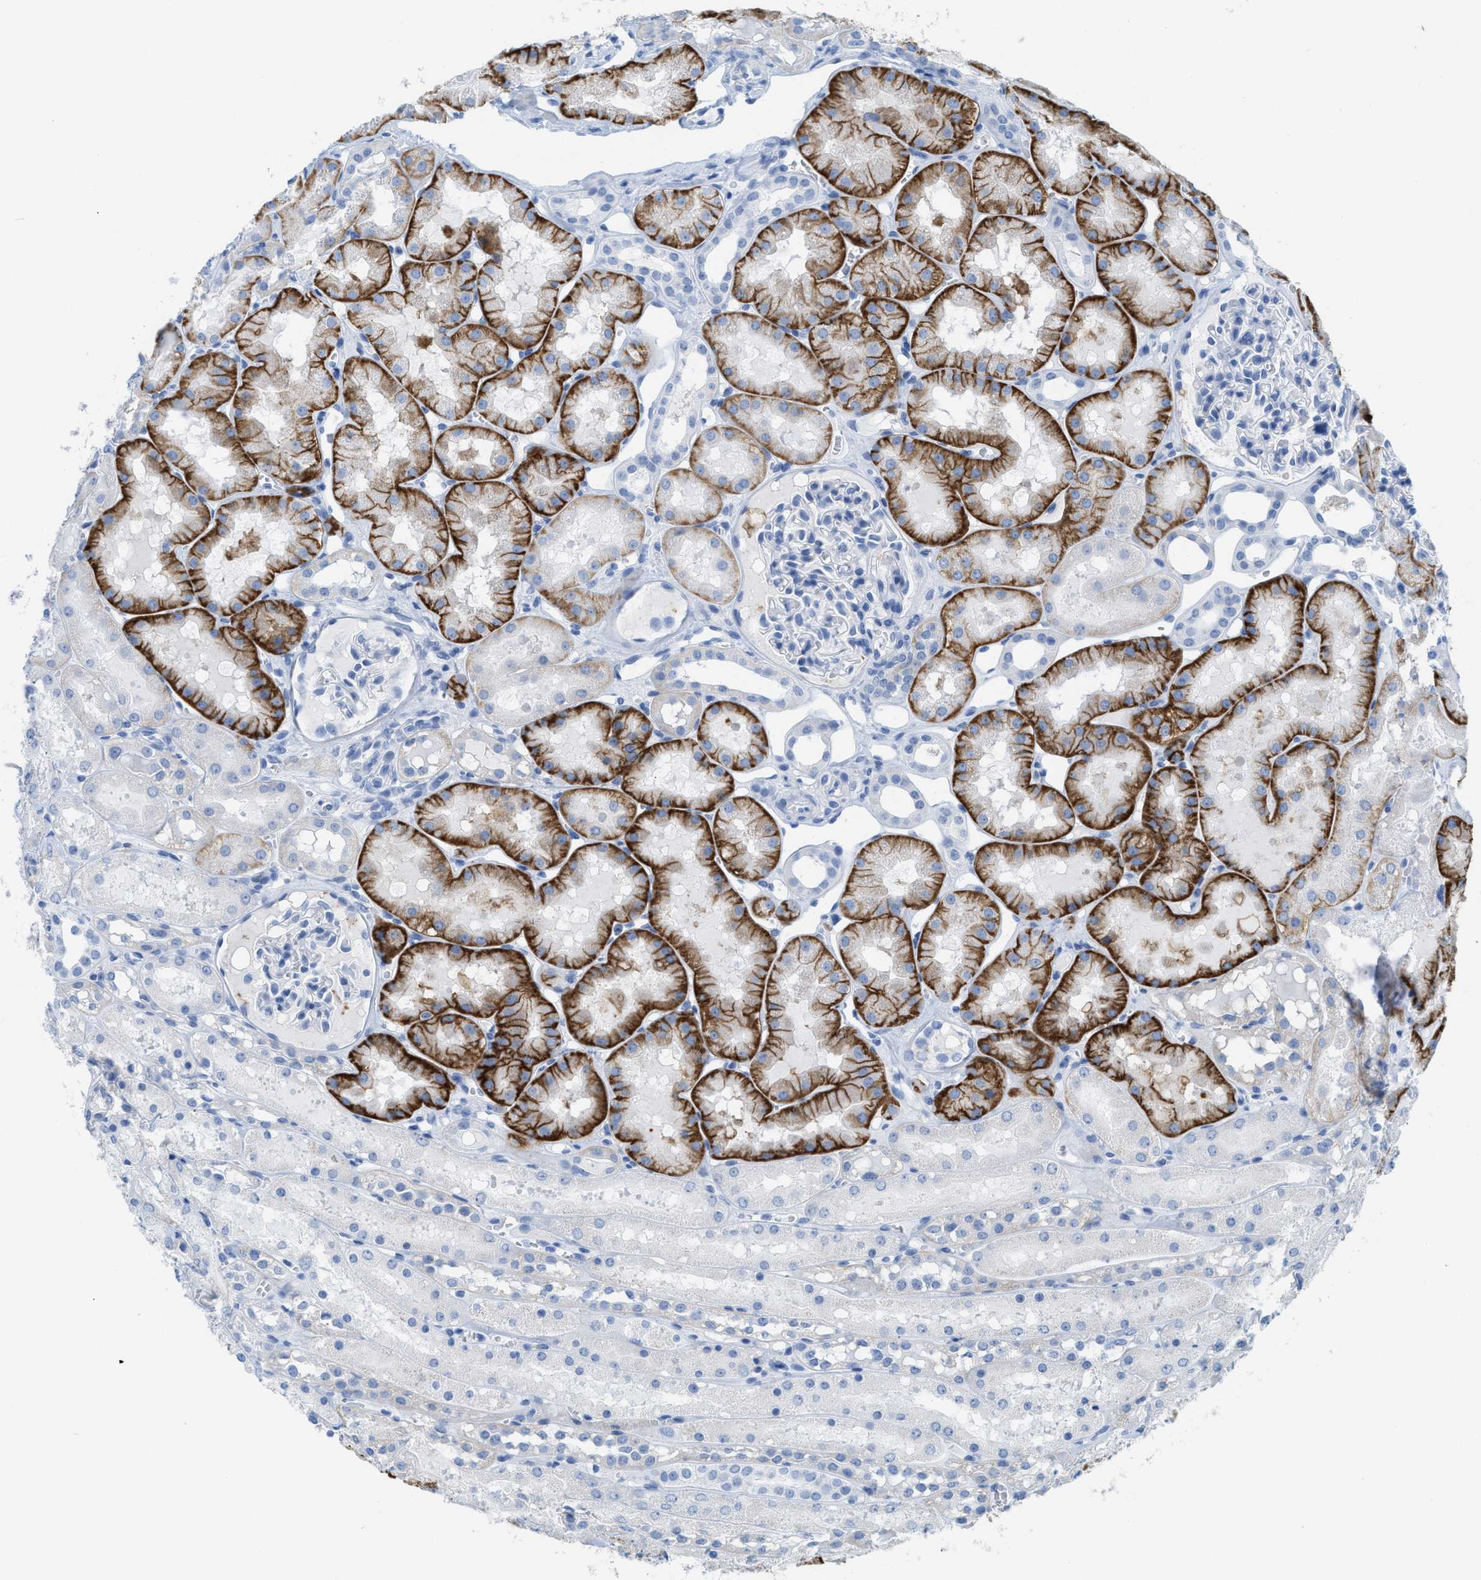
{"staining": {"intensity": "negative", "quantity": "none", "location": "none"}, "tissue": "kidney", "cell_type": "Cells in glomeruli", "image_type": "normal", "snomed": [{"axis": "morphology", "description": "Normal tissue, NOS"}, {"axis": "topography", "description": "Kidney"}, {"axis": "topography", "description": "Urinary bladder"}], "caption": "Immunohistochemical staining of unremarkable kidney demonstrates no significant positivity in cells in glomeruli.", "gene": "SLC3A2", "patient": {"sex": "male", "age": 16}}